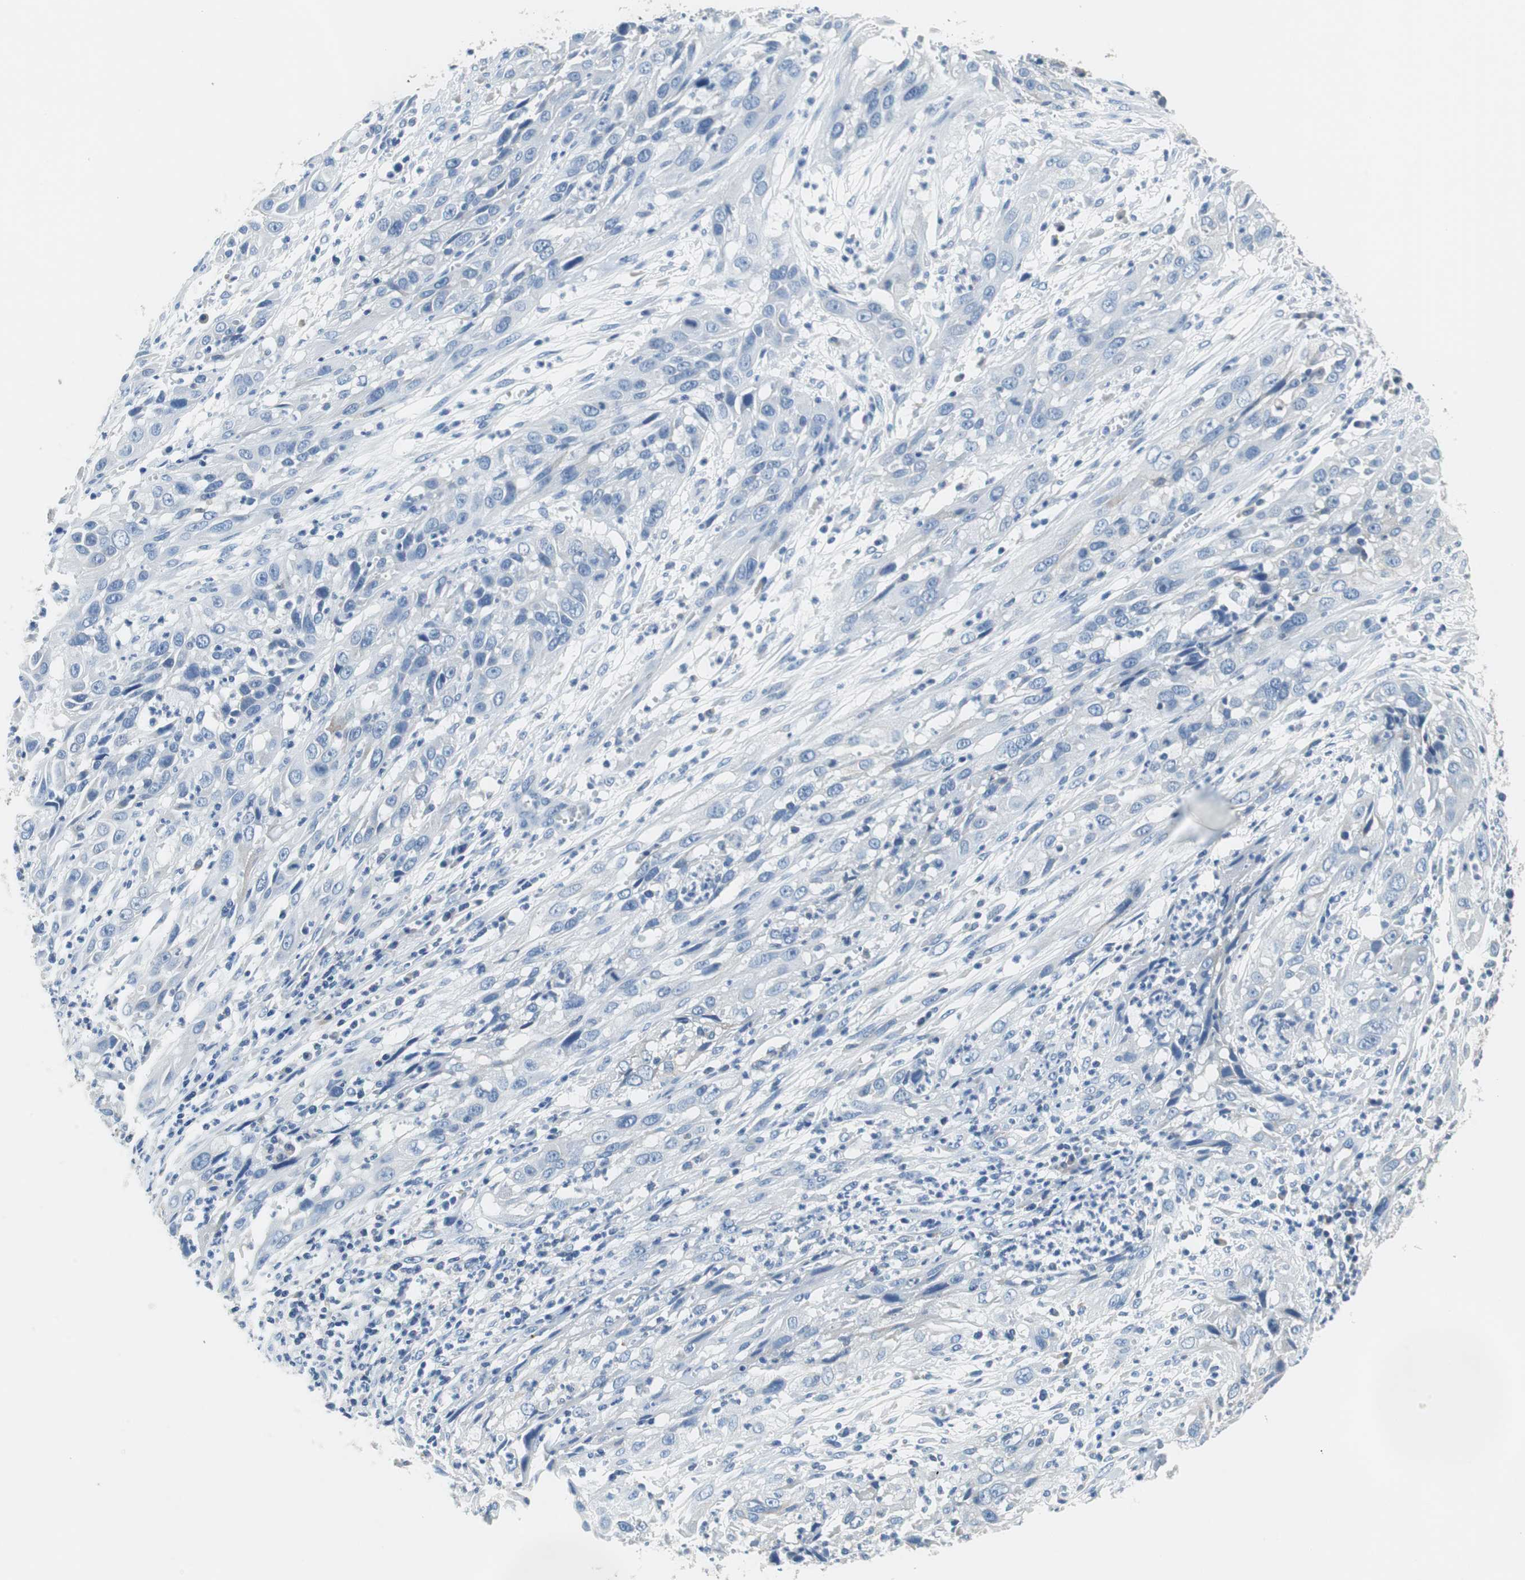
{"staining": {"intensity": "negative", "quantity": "none", "location": "none"}, "tissue": "cervical cancer", "cell_type": "Tumor cells", "image_type": "cancer", "snomed": [{"axis": "morphology", "description": "Squamous cell carcinoma, NOS"}, {"axis": "topography", "description": "Cervix"}], "caption": "DAB immunohistochemical staining of cervical cancer (squamous cell carcinoma) reveals no significant expression in tumor cells.", "gene": "TEX264", "patient": {"sex": "female", "age": 32}}